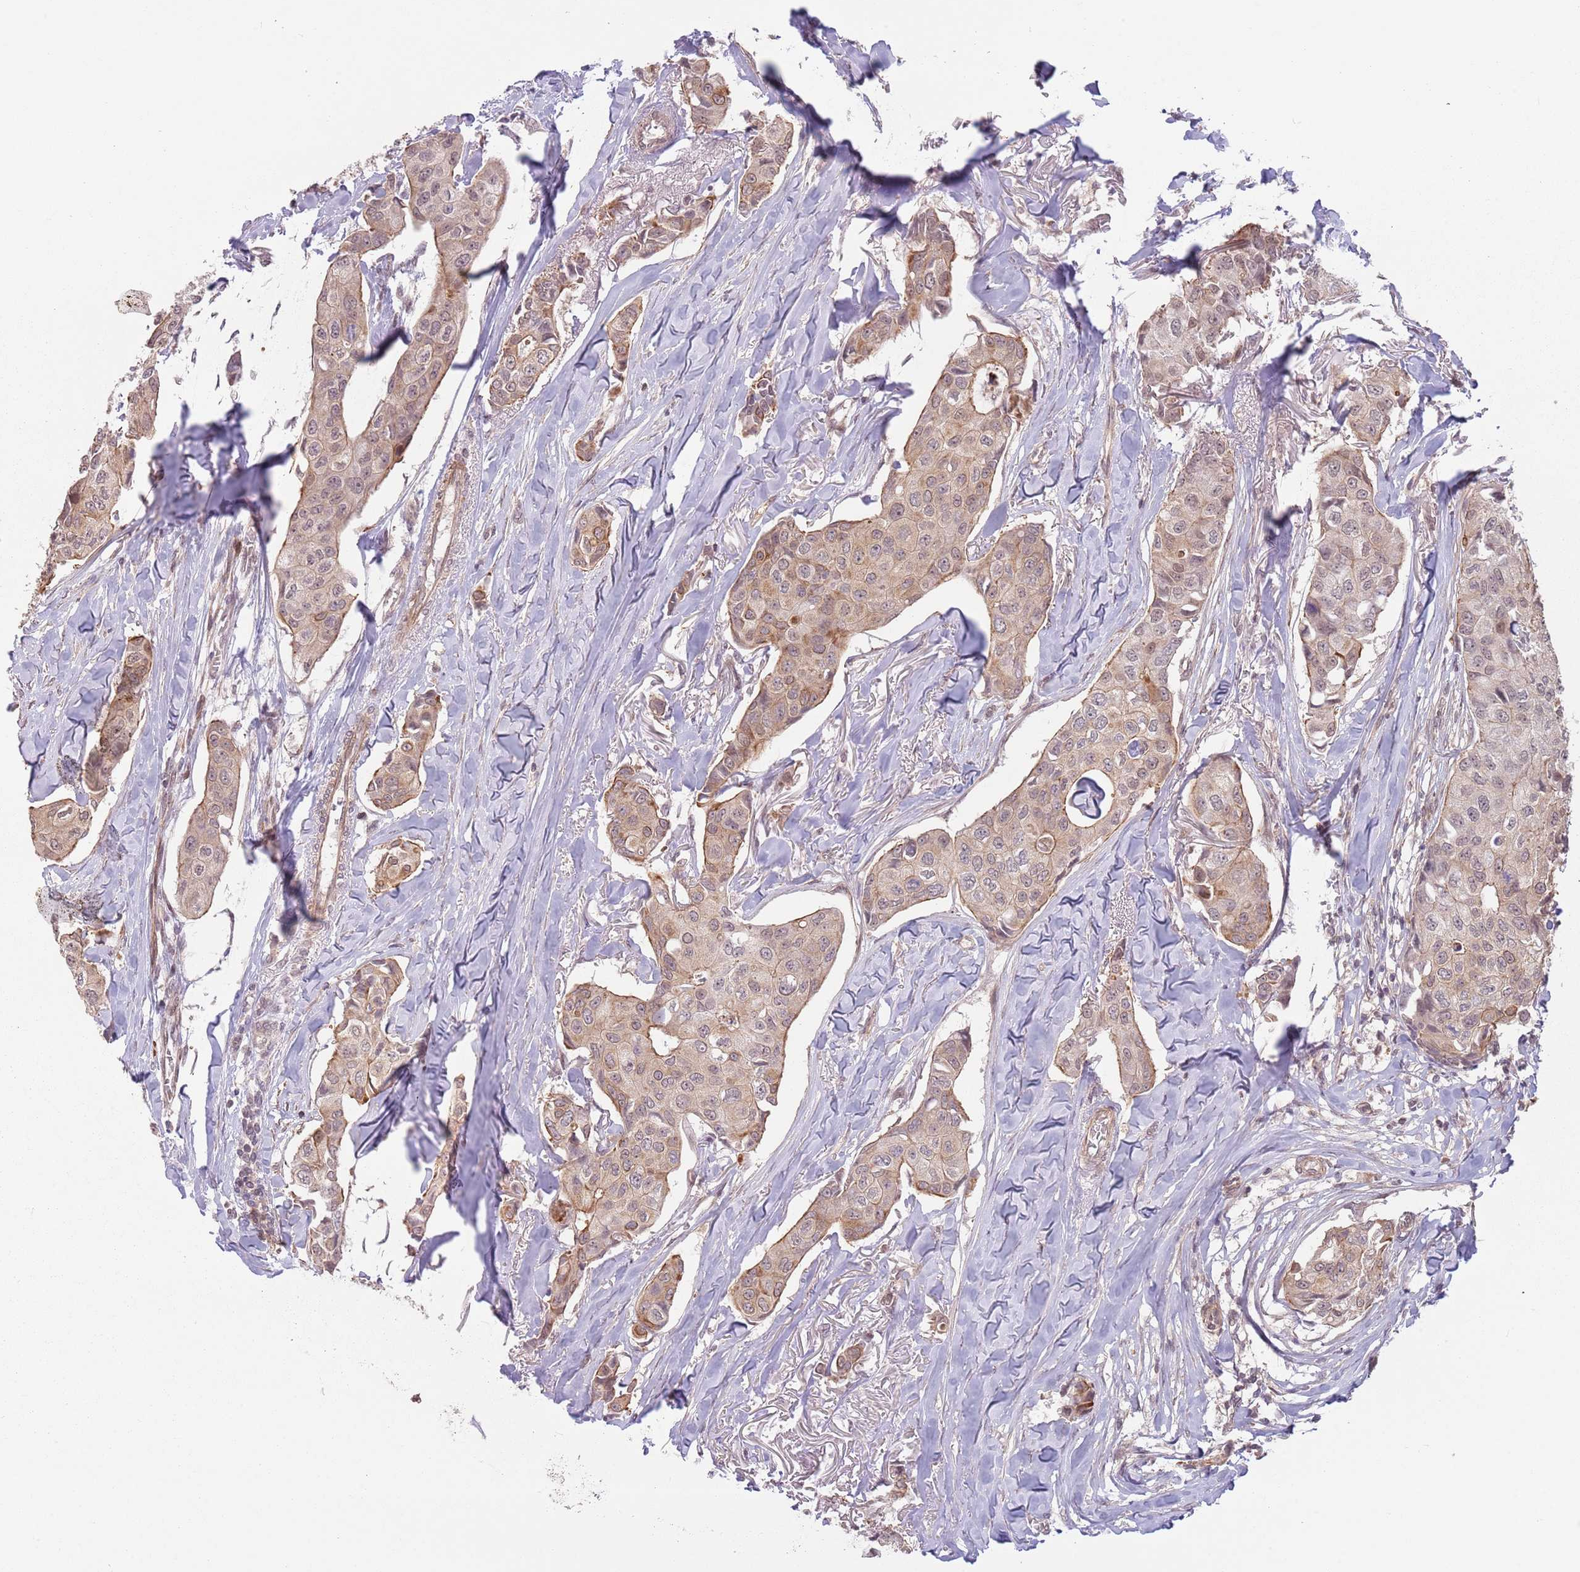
{"staining": {"intensity": "weak", "quantity": "25%-75%", "location": "nuclear"}, "tissue": "breast cancer", "cell_type": "Tumor cells", "image_type": "cancer", "snomed": [{"axis": "morphology", "description": "Duct carcinoma"}, {"axis": "topography", "description": "Breast"}], "caption": "This micrograph reveals immunohistochemistry staining of invasive ductal carcinoma (breast), with low weak nuclear expression in approximately 25%-75% of tumor cells.", "gene": "CCDC154", "patient": {"sex": "female", "age": 80}}